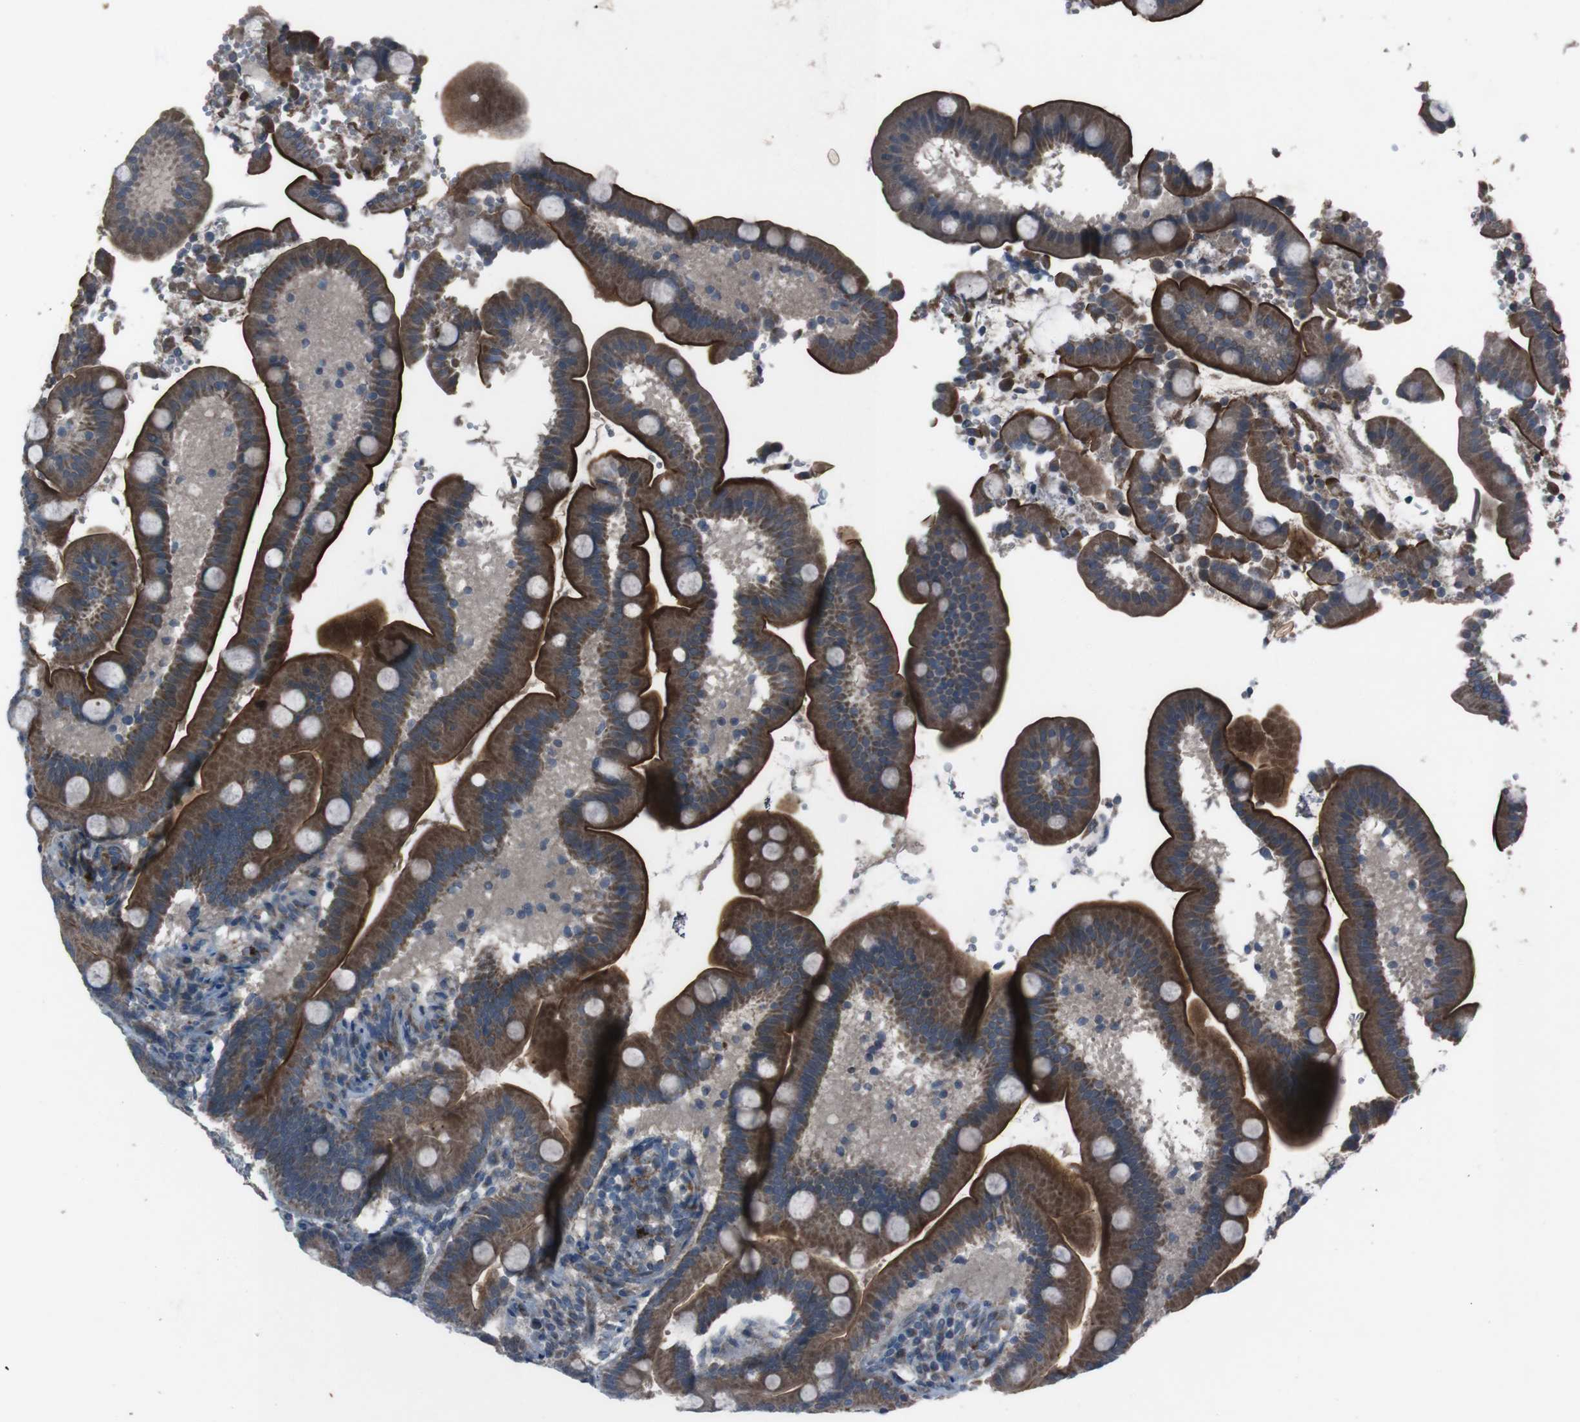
{"staining": {"intensity": "strong", "quantity": ">75%", "location": "cytoplasmic/membranous"}, "tissue": "duodenum", "cell_type": "Glandular cells", "image_type": "normal", "snomed": [{"axis": "morphology", "description": "Normal tissue, NOS"}, {"axis": "topography", "description": "Duodenum"}], "caption": "Benign duodenum shows strong cytoplasmic/membranous expression in approximately >75% of glandular cells.", "gene": "EFNA5", "patient": {"sex": "male", "age": 54}}